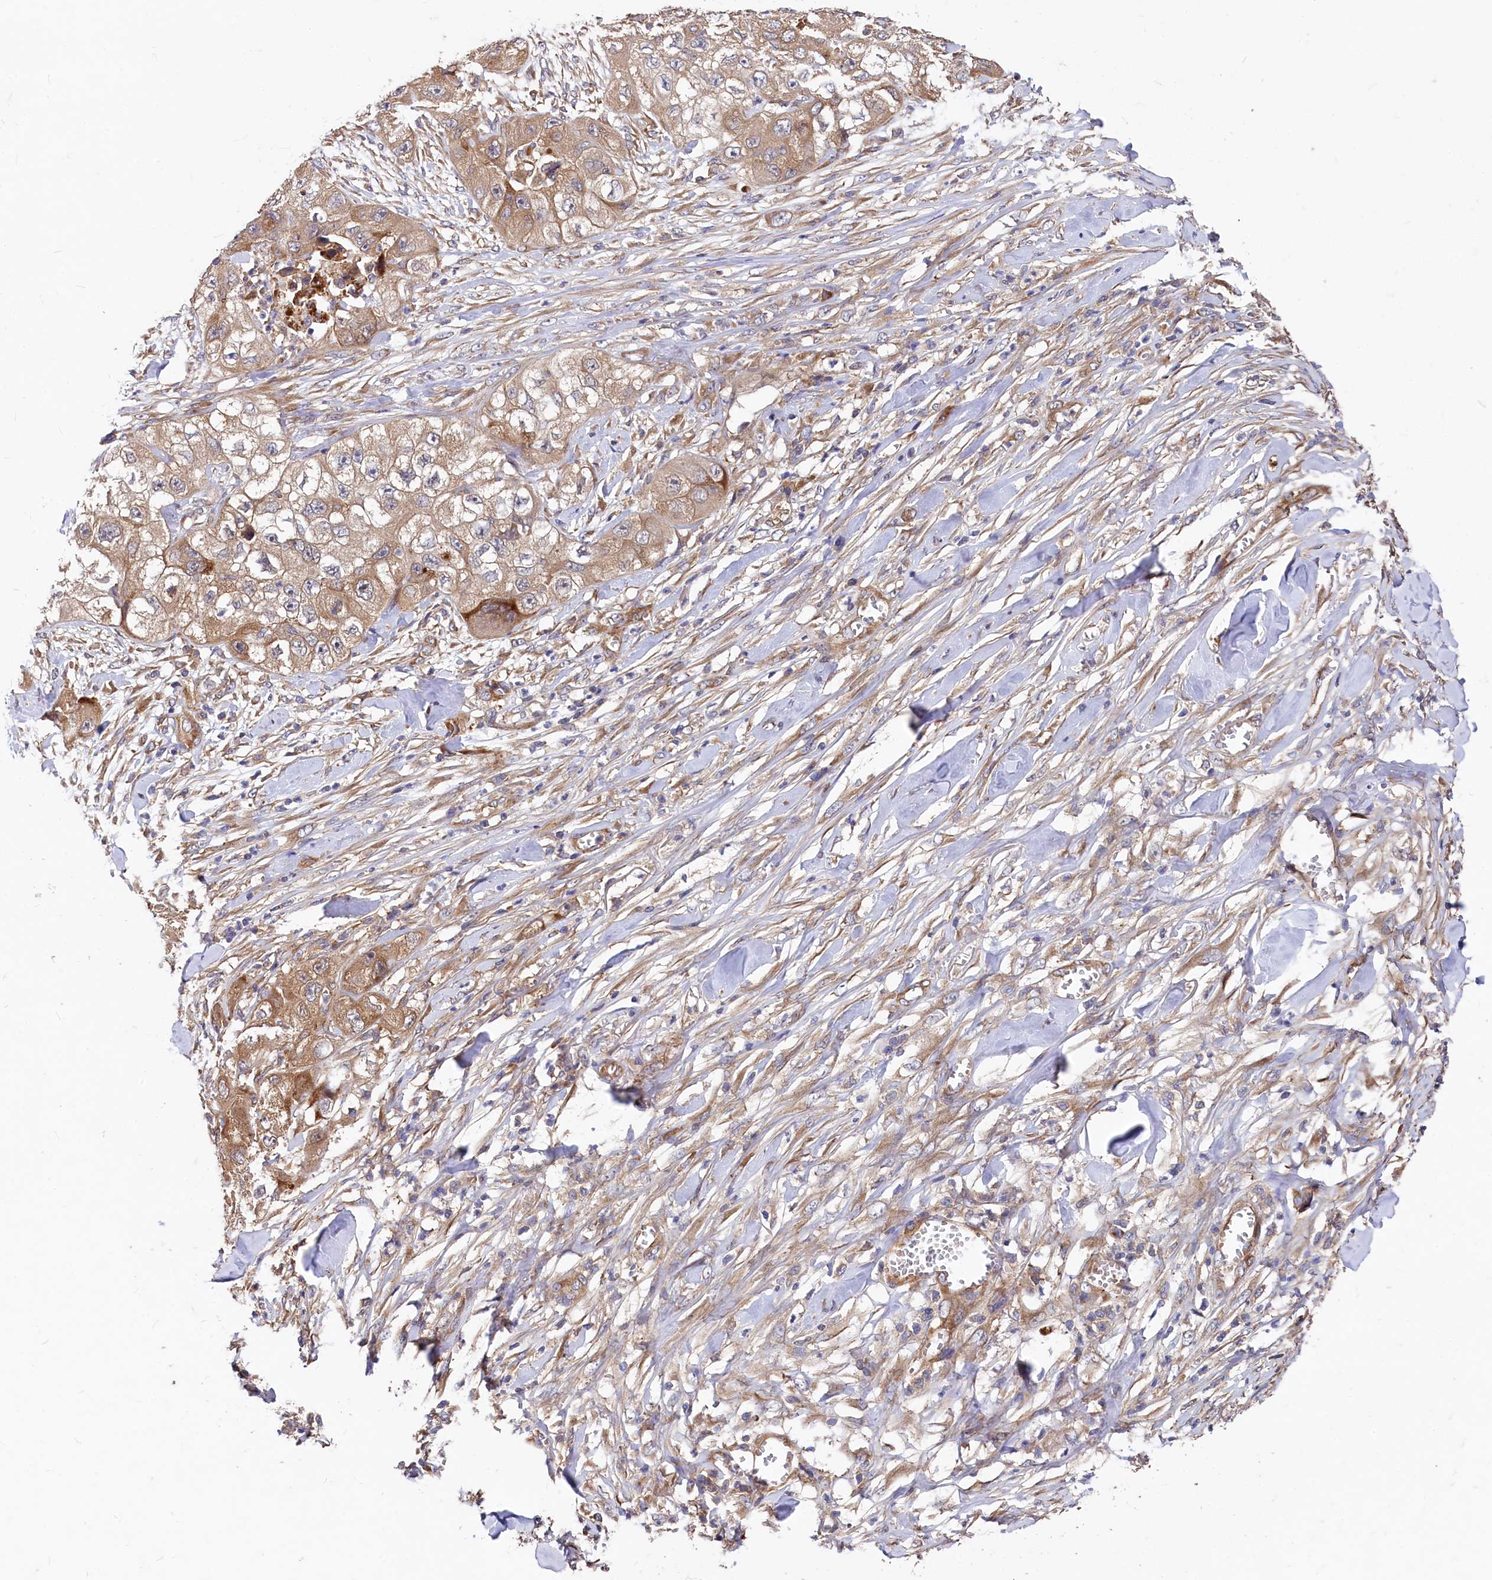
{"staining": {"intensity": "moderate", "quantity": ">75%", "location": "cytoplasmic/membranous"}, "tissue": "skin cancer", "cell_type": "Tumor cells", "image_type": "cancer", "snomed": [{"axis": "morphology", "description": "Squamous cell carcinoma, NOS"}, {"axis": "topography", "description": "Skin"}, {"axis": "topography", "description": "Subcutis"}], "caption": "There is medium levels of moderate cytoplasmic/membranous staining in tumor cells of squamous cell carcinoma (skin), as demonstrated by immunohistochemical staining (brown color).", "gene": "EIF2B2", "patient": {"sex": "male", "age": 73}}